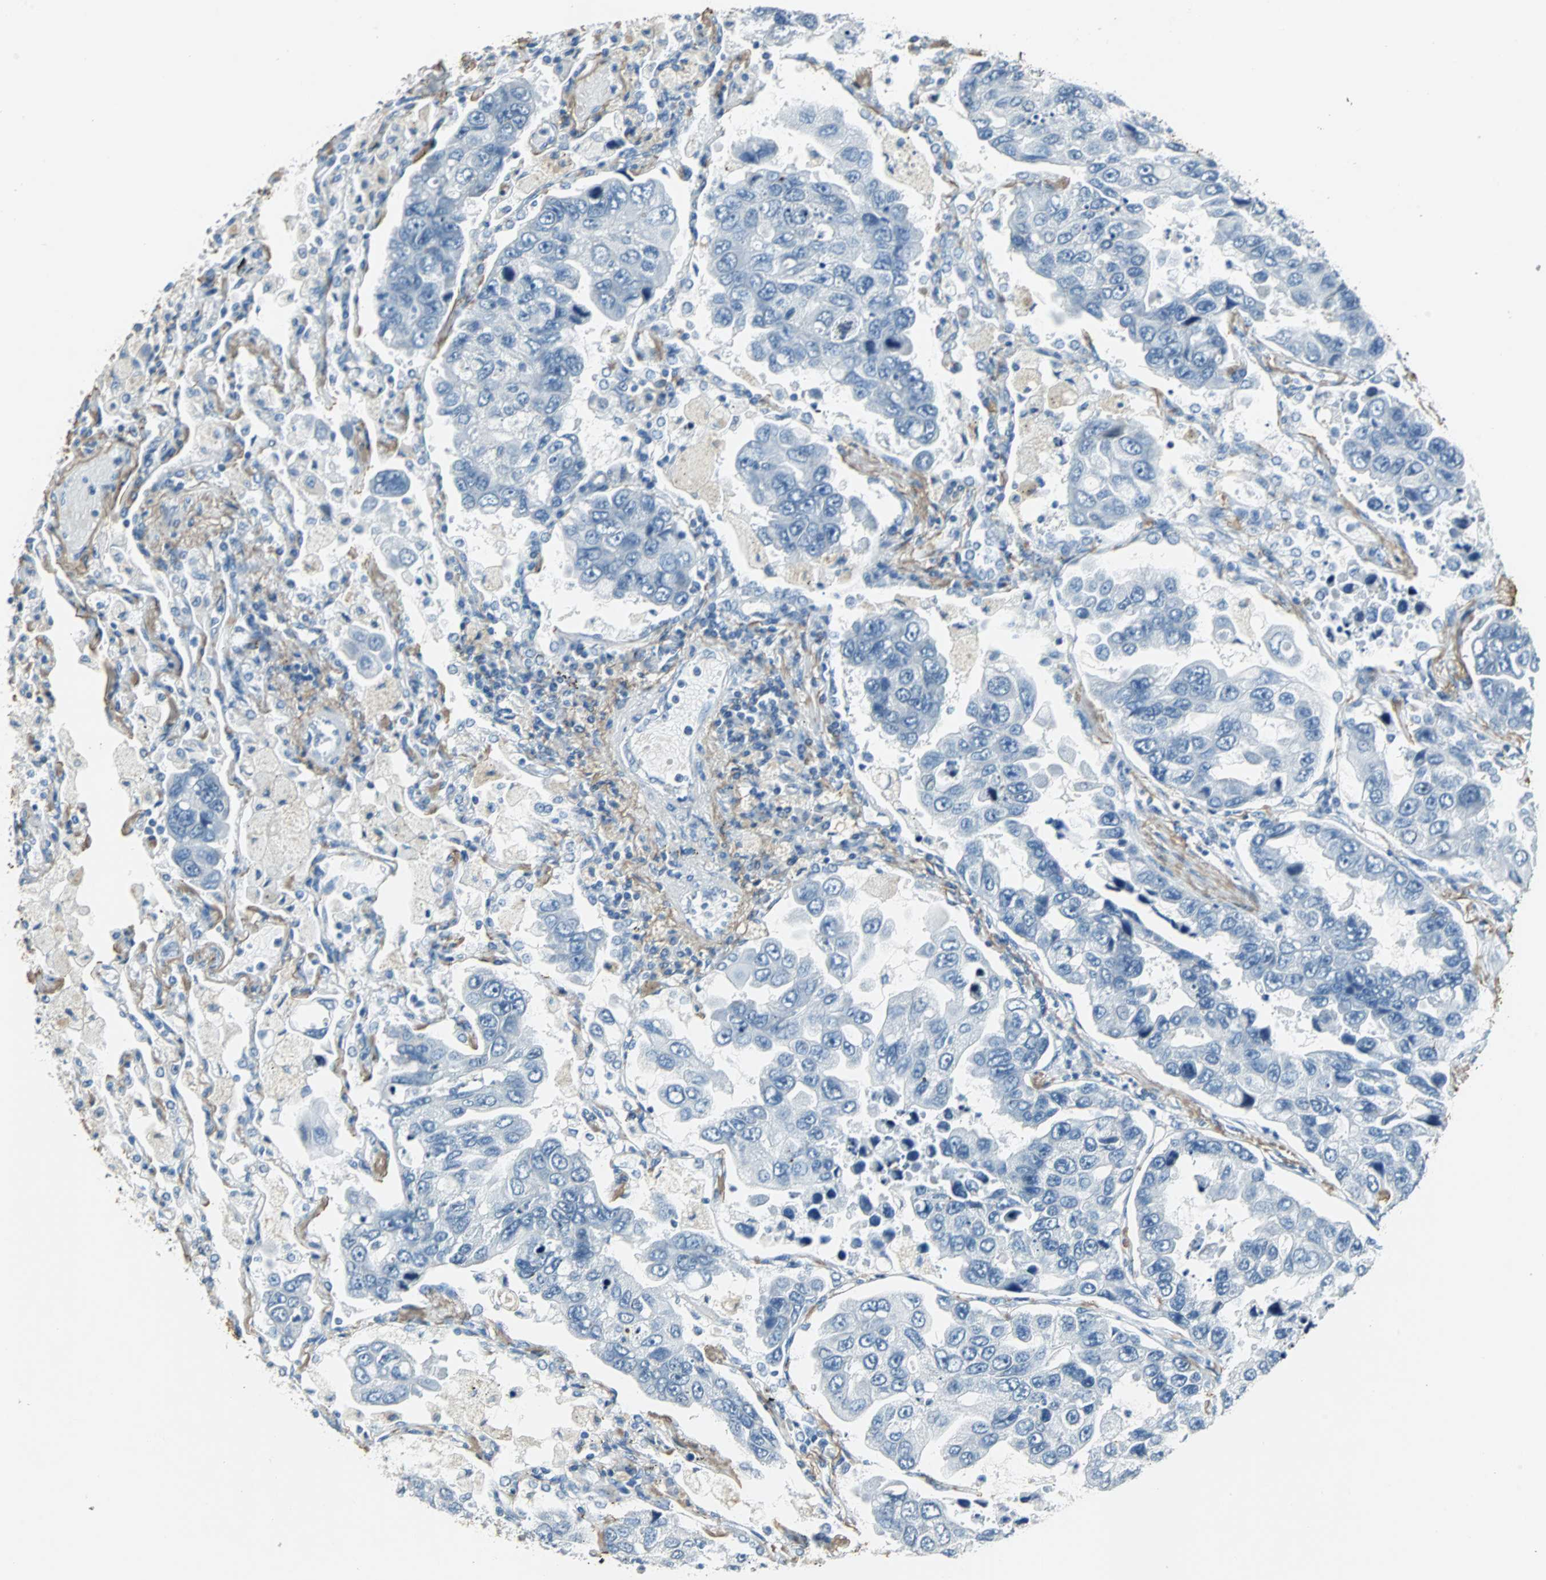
{"staining": {"intensity": "negative", "quantity": "none", "location": "none"}, "tissue": "lung cancer", "cell_type": "Tumor cells", "image_type": "cancer", "snomed": [{"axis": "morphology", "description": "Adenocarcinoma, NOS"}, {"axis": "topography", "description": "Lung"}], "caption": "IHC of lung cancer displays no positivity in tumor cells. (DAB immunohistochemistry (IHC) visualized using brightfield microscopy, high magnification).", "gene": "MUC7", "patient": {"sex": "male", "age": 64}}